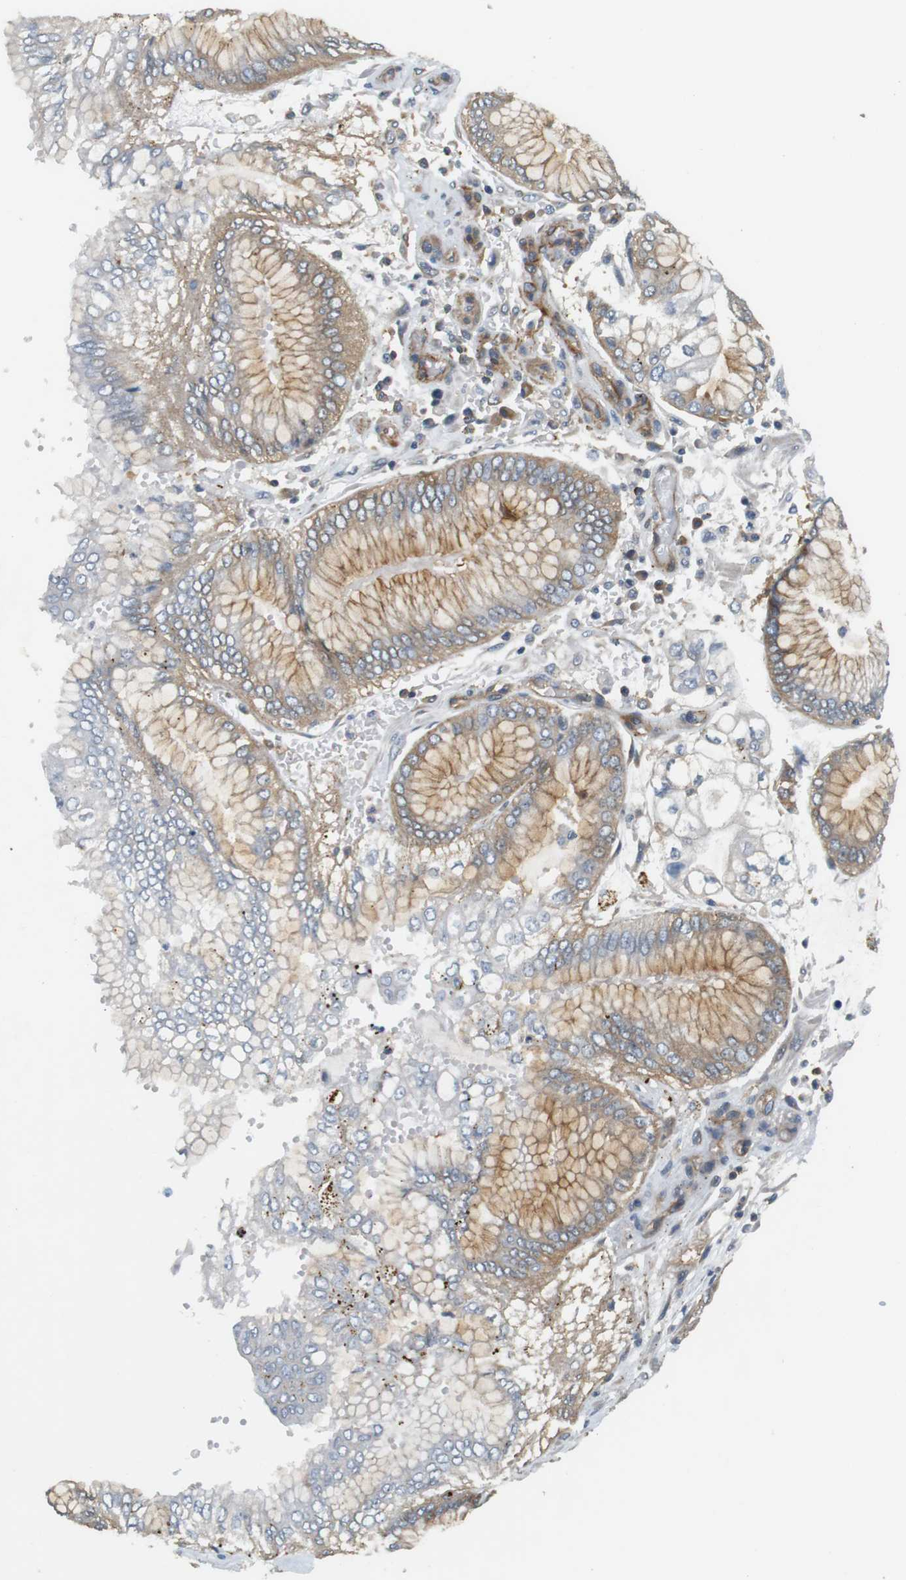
{"staining": {"intensity": "weak", "quantity": "25%-75%", "location": "cytoplasmic/membranous"}, "tissue": "stomach cancer", "cell_type": "Tumor cells", "image_type": "cancer", "snomed": [{"axis": "morphology", "description": "Adenocarcinoma, NOS"}, {"axis": "topography", "description": "Stomach"}], "caption": "There is low levels of weak cytoplasmic/membranous expression in tumor cells of stomach cancer, as demonstrated by immunohistochemical staining (brown color).", "gene": "SH3GLB1", "patient": {"sex": "male", "age": 76}}